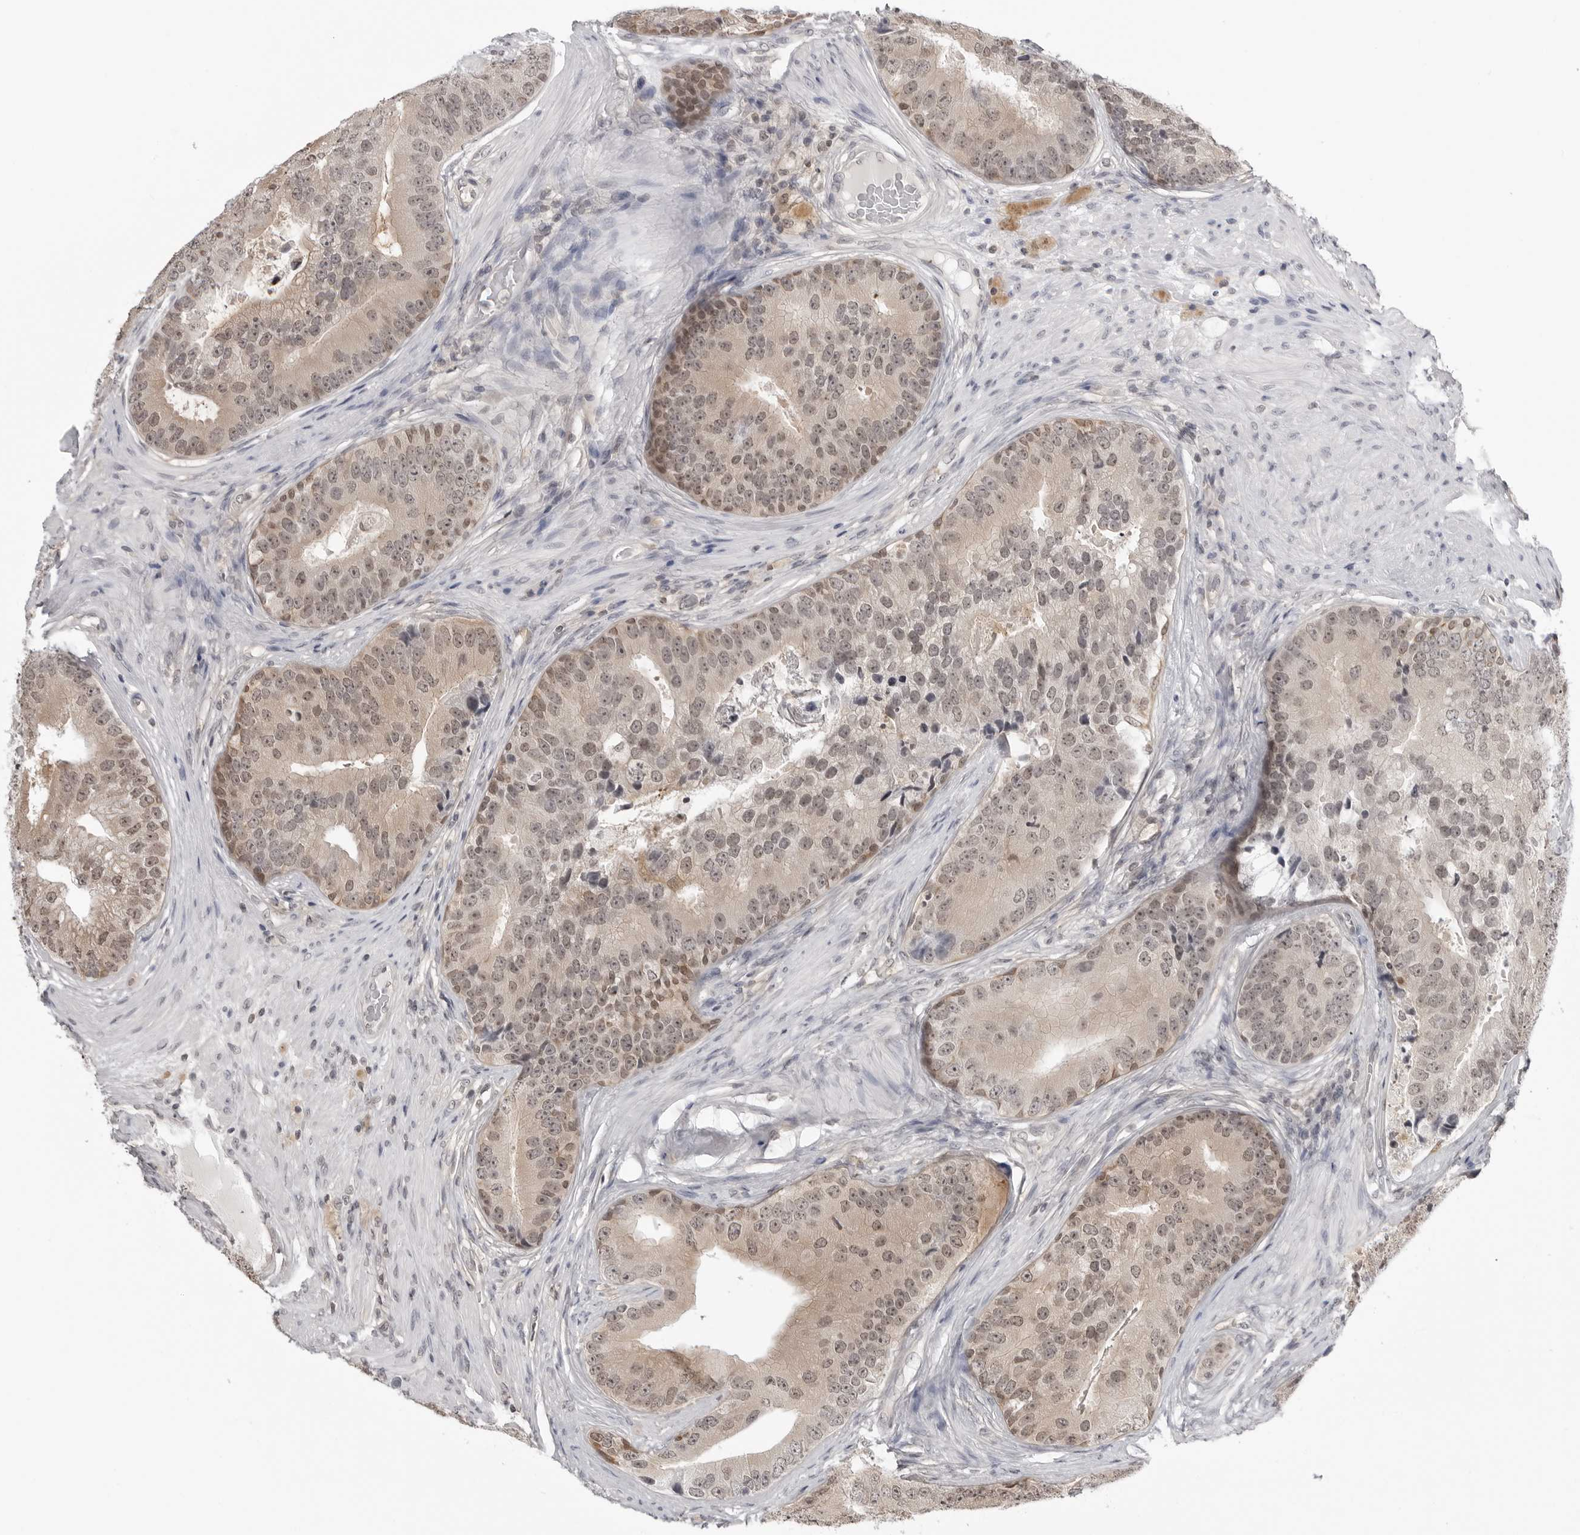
{"staining": {"intensity": "weak", "quantity": ">75%", "location": "cytoplasmic/membranous,nuclear"}, "tissue": "prostate cancer", "cell_type": "Tumor cells", "image_type": "cancer", "snomed": [{"axis": "morphology", "description": "Adenocarcinoma, High grade"}, {"axis": "topography", "description": "Prostate"}], "caption": "The histopathology image demonstrates staining of prostate cancer, revealing weak cytoplasmic/membranous and nuclear protein positivity (brown color) within tumor cells. The staining was performed using DAB (3,3'-diaminobenzidine) to visualize the protein expression in brown, while the nuclei were stained in blue with hematoxylin (Magnification: 20x).", "gene": "YWHAG", "patient": {"sex": "male", "age": 70}}